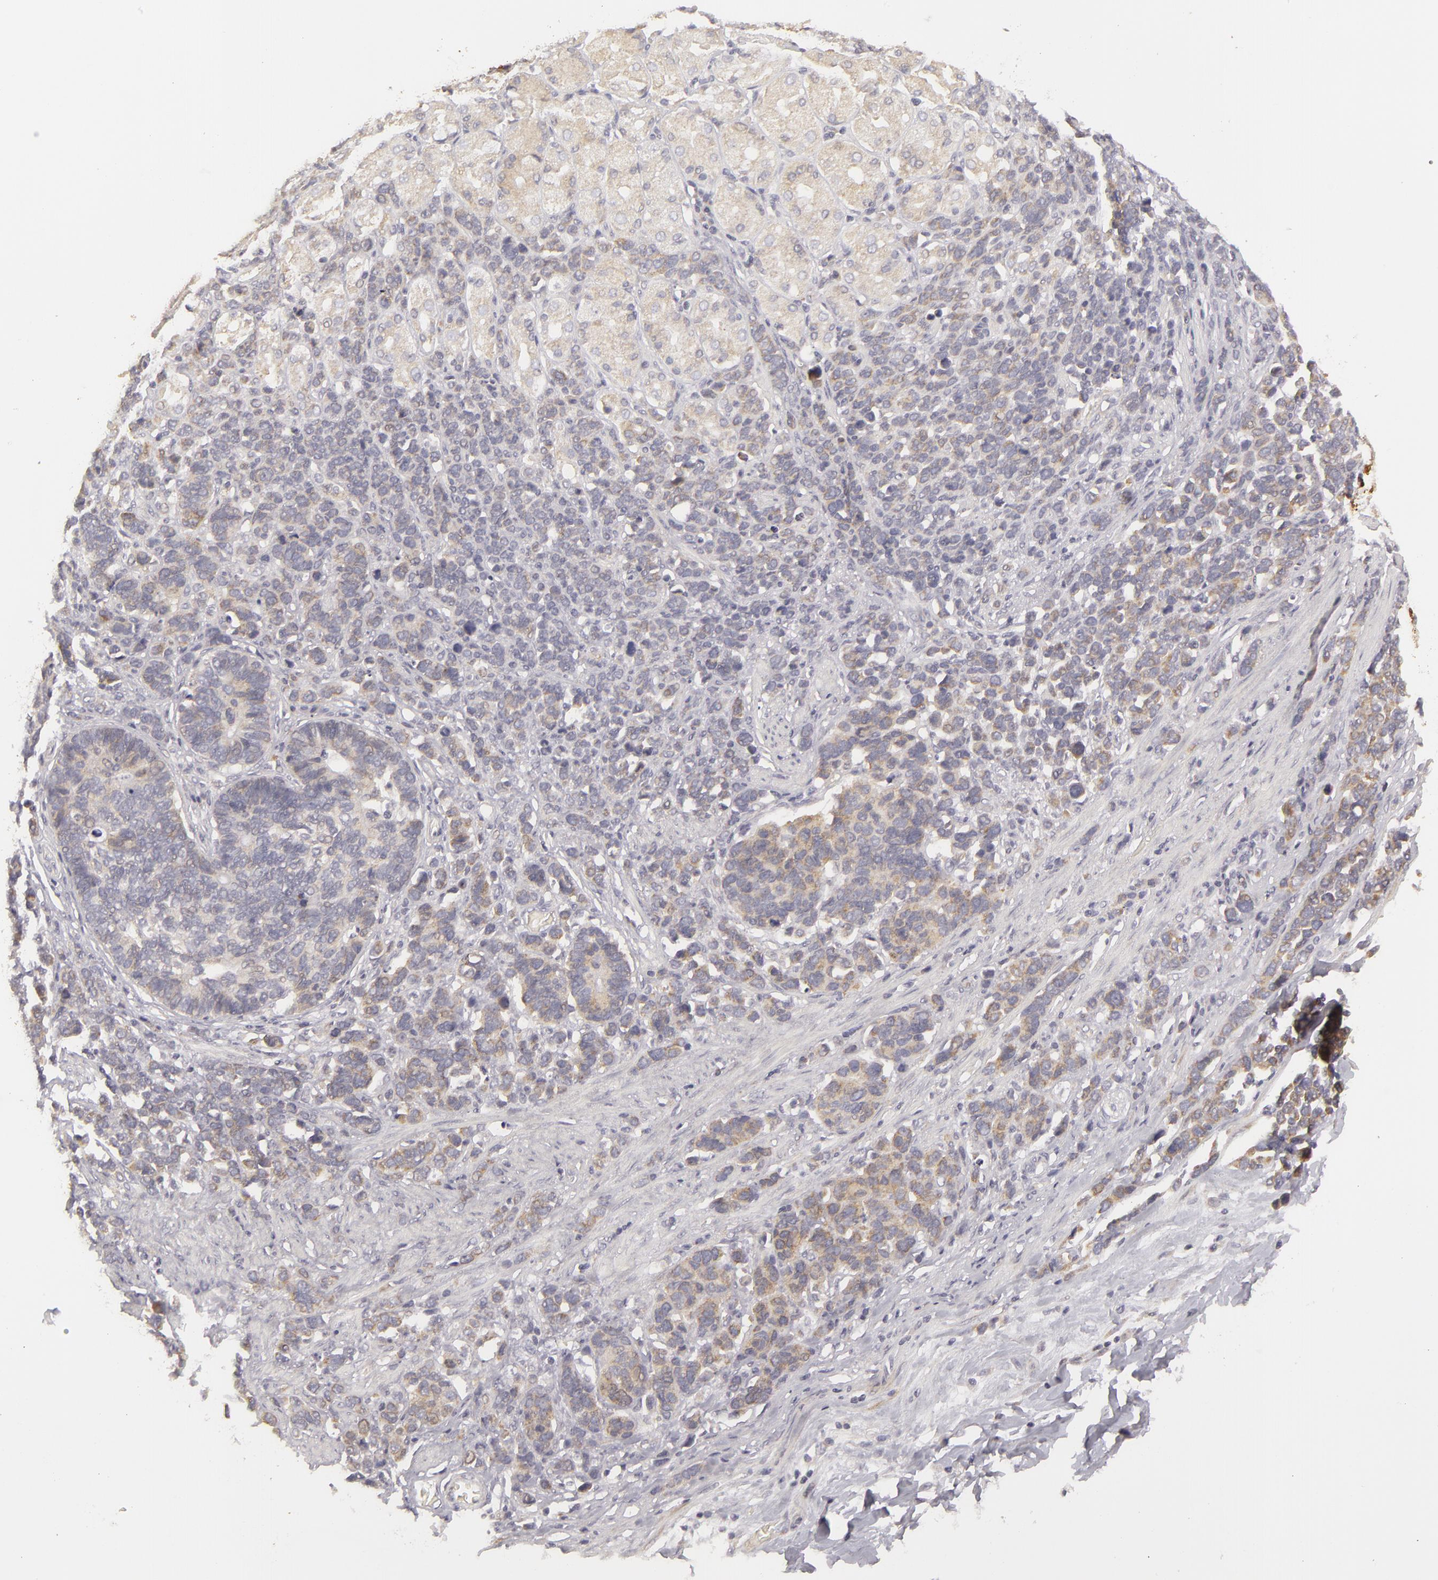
{"staining": {"intensity": "weak", "quantity": "25%-75%", "location": "cytoplasmic/membranous"}, "tissue": "stomach cancer", "cell_type": "Tumor cells", "image_type": "cancer", "snomed": [{"axis": "morphology", "description": "Adenocarcinoma, NOS"}, {"axis": "topography", "description": "Stomach, upper"}], "caption": "Human stomach cancer stained for a protein (brown) shows weak cytoplasmic/membranous positive positivity in about 25%-75% of tumor cells.", "gene": "ATP2B3", "patient": {"sex": "male", "age": 71}}